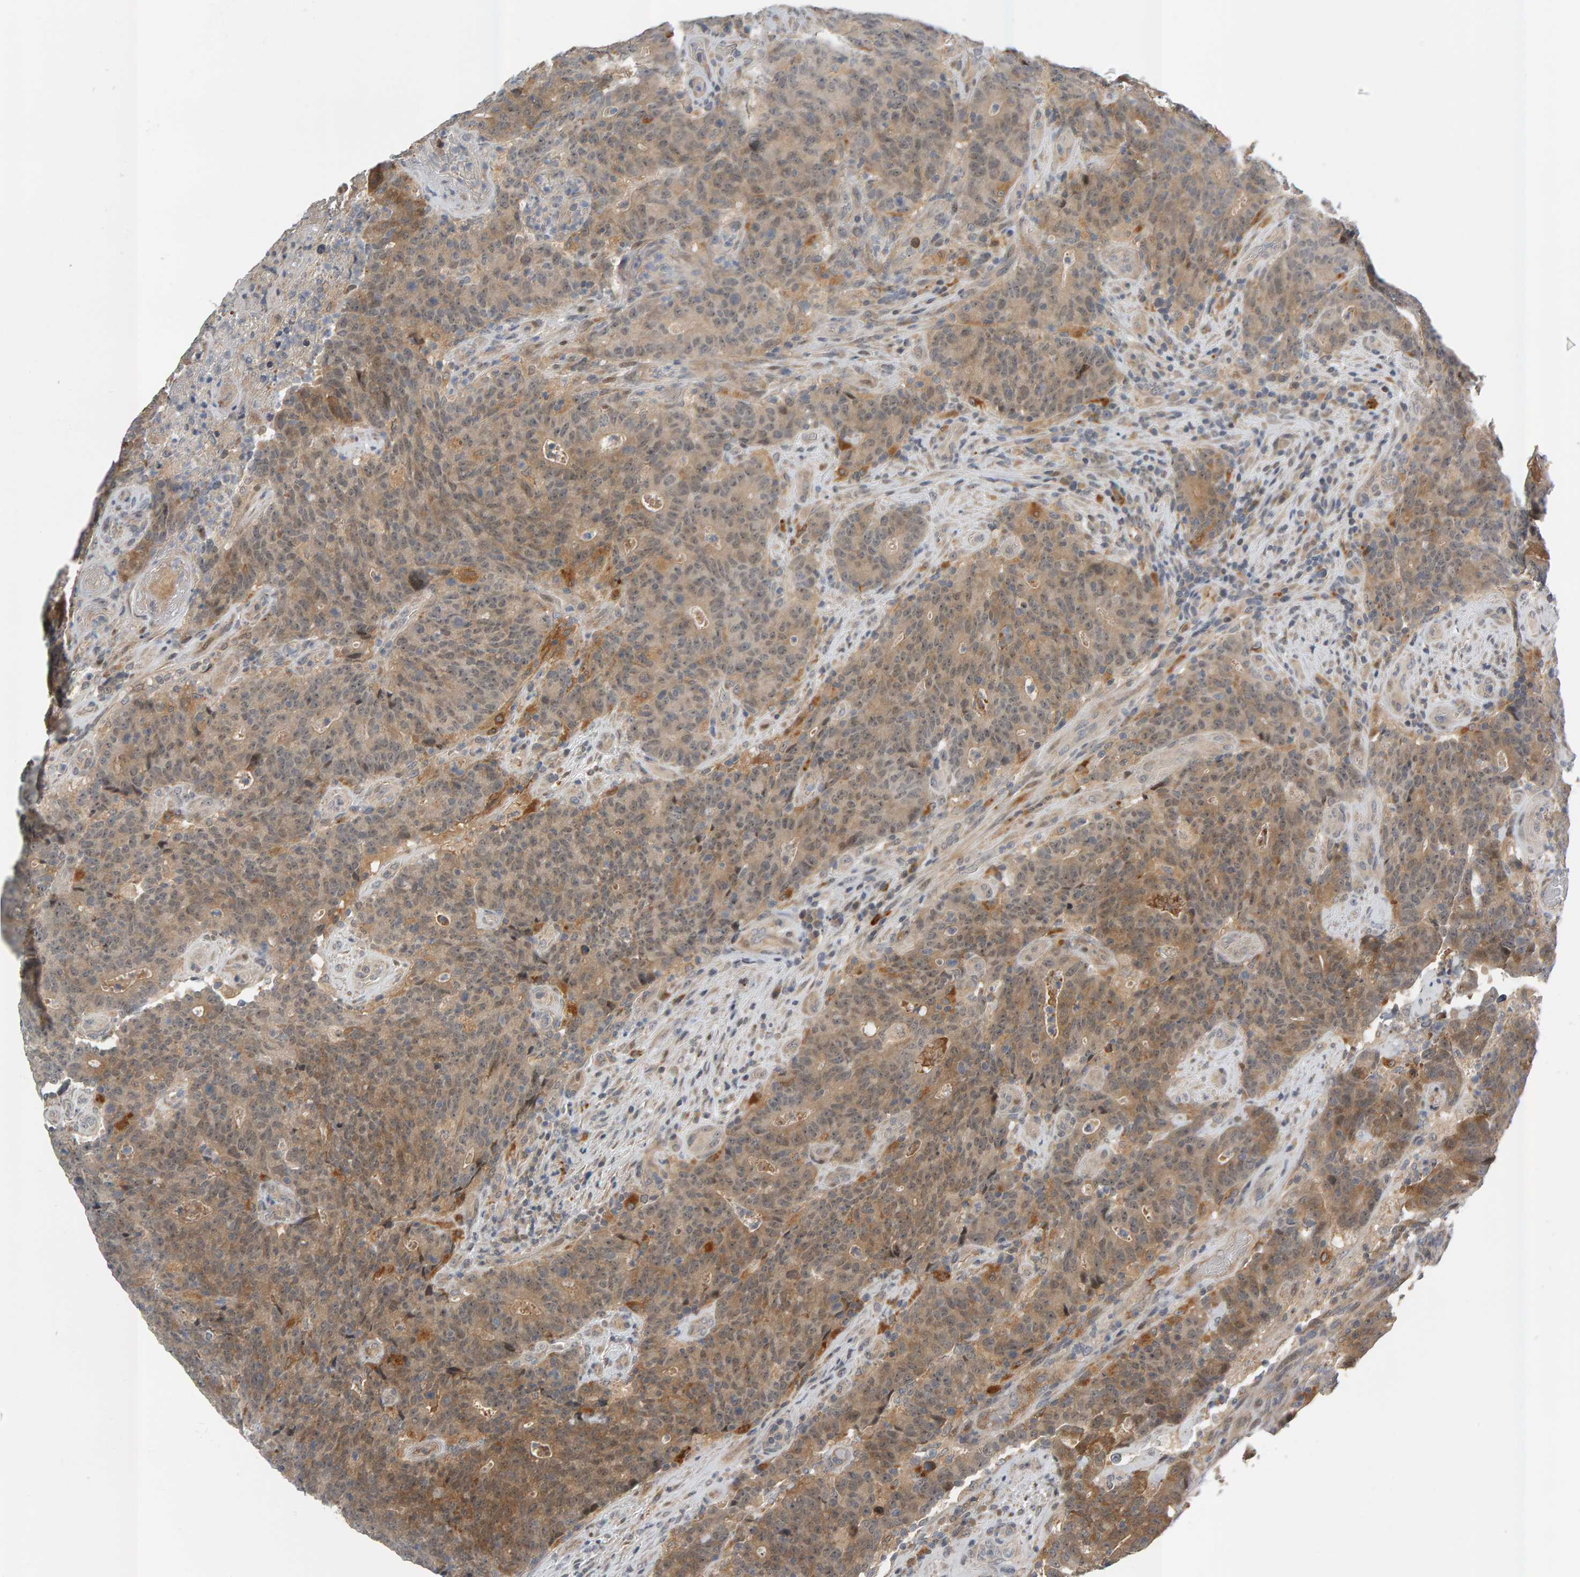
{"staining": {"intensity": "moderate", "quantity": ">75%", "location": "cytoplasmic/membranous"}, "tissue": "colorectal cancer", "cell_type": "Tumor cells", "image_type": "cancer", "snomed": [{"axis": "morphology", "description": "Normal tissue, NOS"}, {"axis": "morphology", "description": "Adenocarcinoma, NOS"}, {"axis": "topography", "description": "Colon"}], "caption": "Immunohistochemistry photomicrograph of colorectal cancer stained for a protein (brown), which shows medium levels of moderate cytoplasmic/membranous positivity in about >75% of tumor cells.", "gene": "ZNF160", "patient": {"sex": "female", "age": 75}}